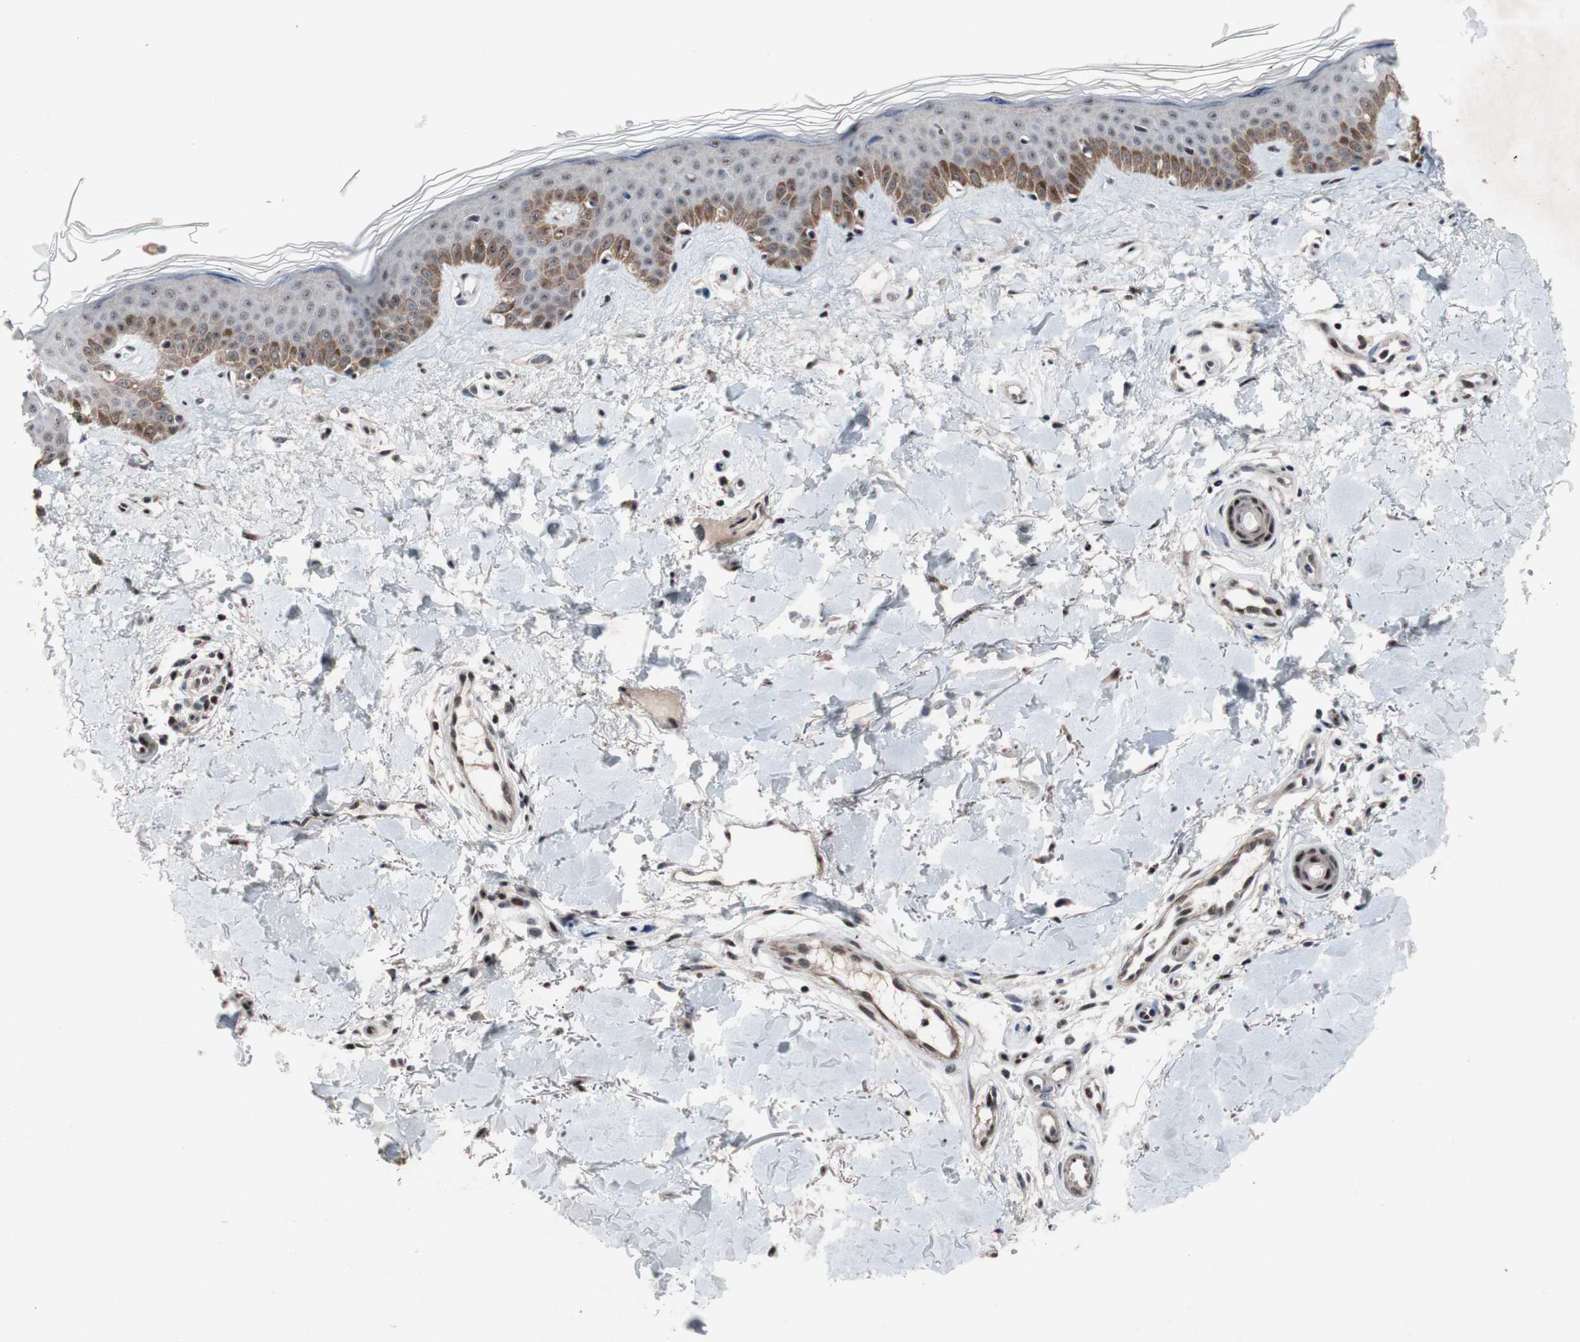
{"staining": {"intensity": "negative", "quantity": "none", "location": "none"}, "tissue": "skin", "cell_type": "Fibroblasts", "image_type": "normal", "snomed": [{"axis": "morphology", "description": "Normal tissue, NOS"}, {"axis": "topography", "description": "Skin"}], "caption": "Immunohistochemical staining of unremarkable skin displays no significant expression in fibroblasts. (DAB (3,3'-diaminobenzidine) immunohistochemistry (IHC) with hematoxylin counter stain).", "gene": "PINX1", "patient": {"sex": "male", "age": 67}}